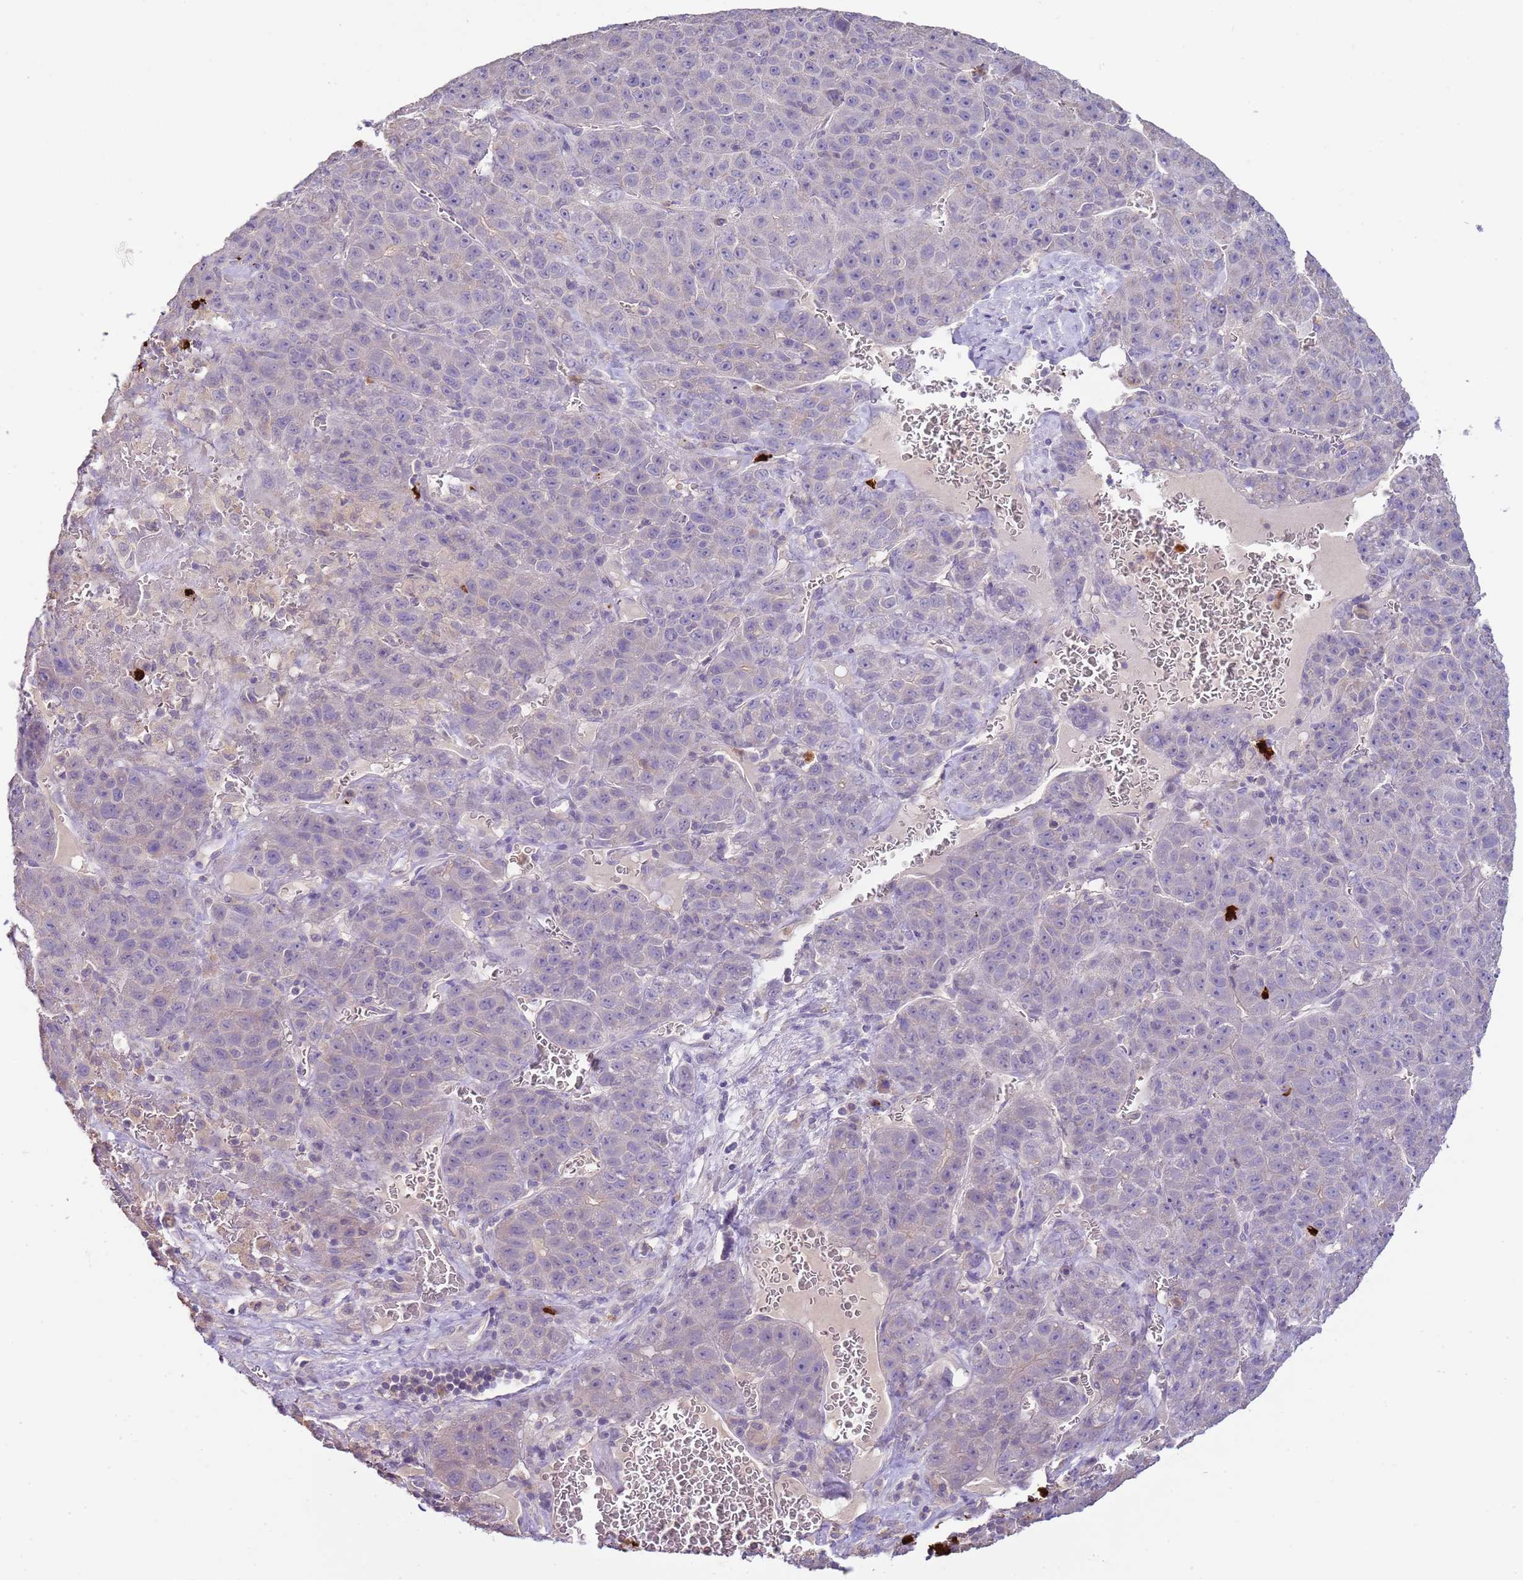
{"staining": {"intensity": "negative", "quantity": "none", "location": "none"}, "tissue": "liver cancer", "cell_type": "Tumor cells", "image_type": "cancer", "snomed": [{"axis": "morphology", "description": "Carcinoma, Hepatocellular, NOS"}, {"axis": "topography", "description": "Liver"}], "caption": "High power microscopy histopathology image of an immunohistochemistry histopathology image of hepatocellular carcinoma (liver), revealing no significant staining in tumor cells. (DAB immunohistochemistry, high magnification).", "gene": "IL2RG", "patient": {"sex": "female", "age": 53}}